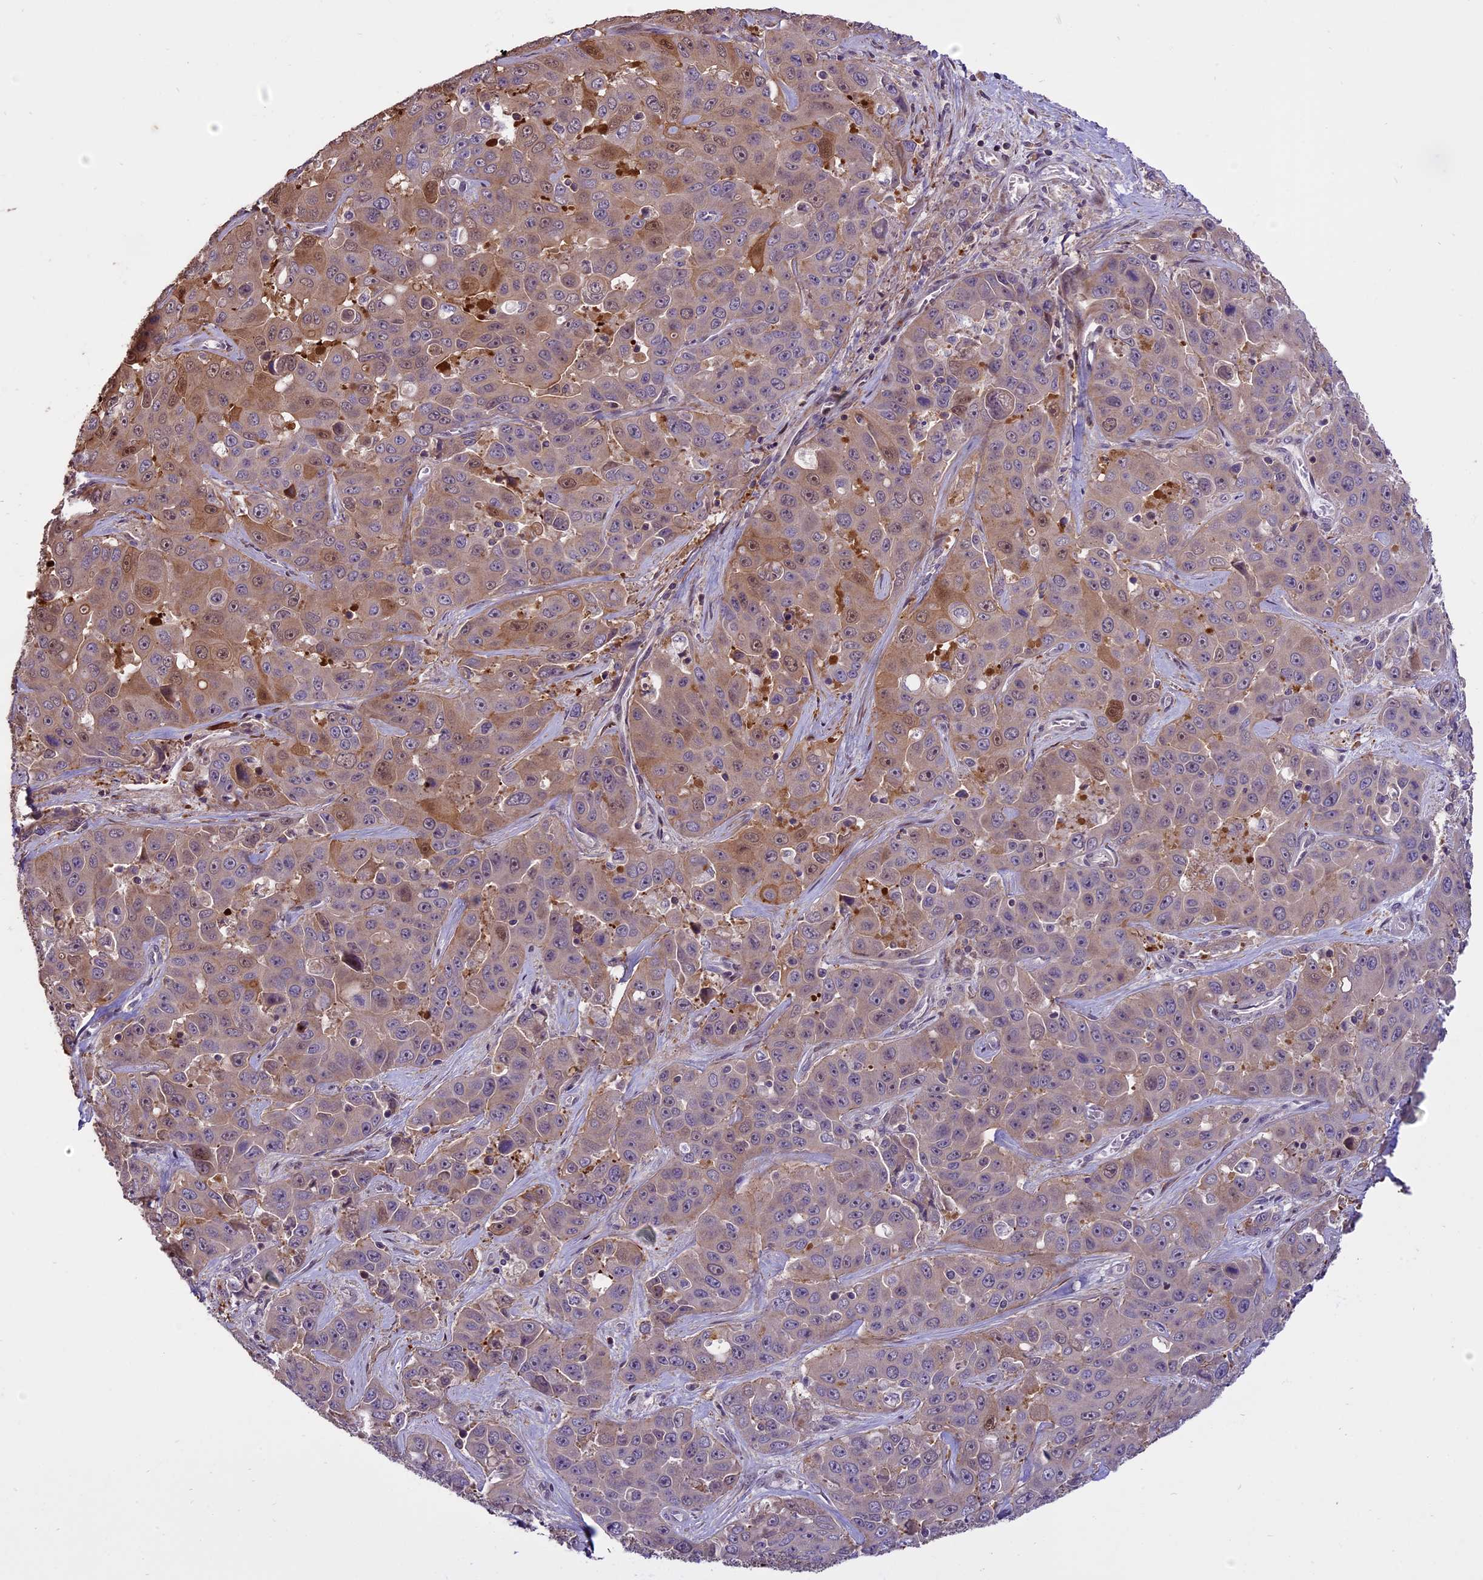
{"staining": {"intensity": "moderate", "quantity": "25%-75%", "location": "cytoplasmic/membranous,nuclear"}, "tissue": "liver cancer", "cell_type": "Tumor cells", "image_type": "cancer", "snomed": [{"axis": "morphology", "description": "Cholangiocarcinoma"}, {"axis": "topography", "description": "Liver"}], "caption": "Moderate cytoplasmic/membranous and nuclear protein positivity is seen in about 25%-75% of tumor cells in liver cholangiocarcinoma.", "gene": "ENHO", "patient": {"sex": "female", "age": 52}}